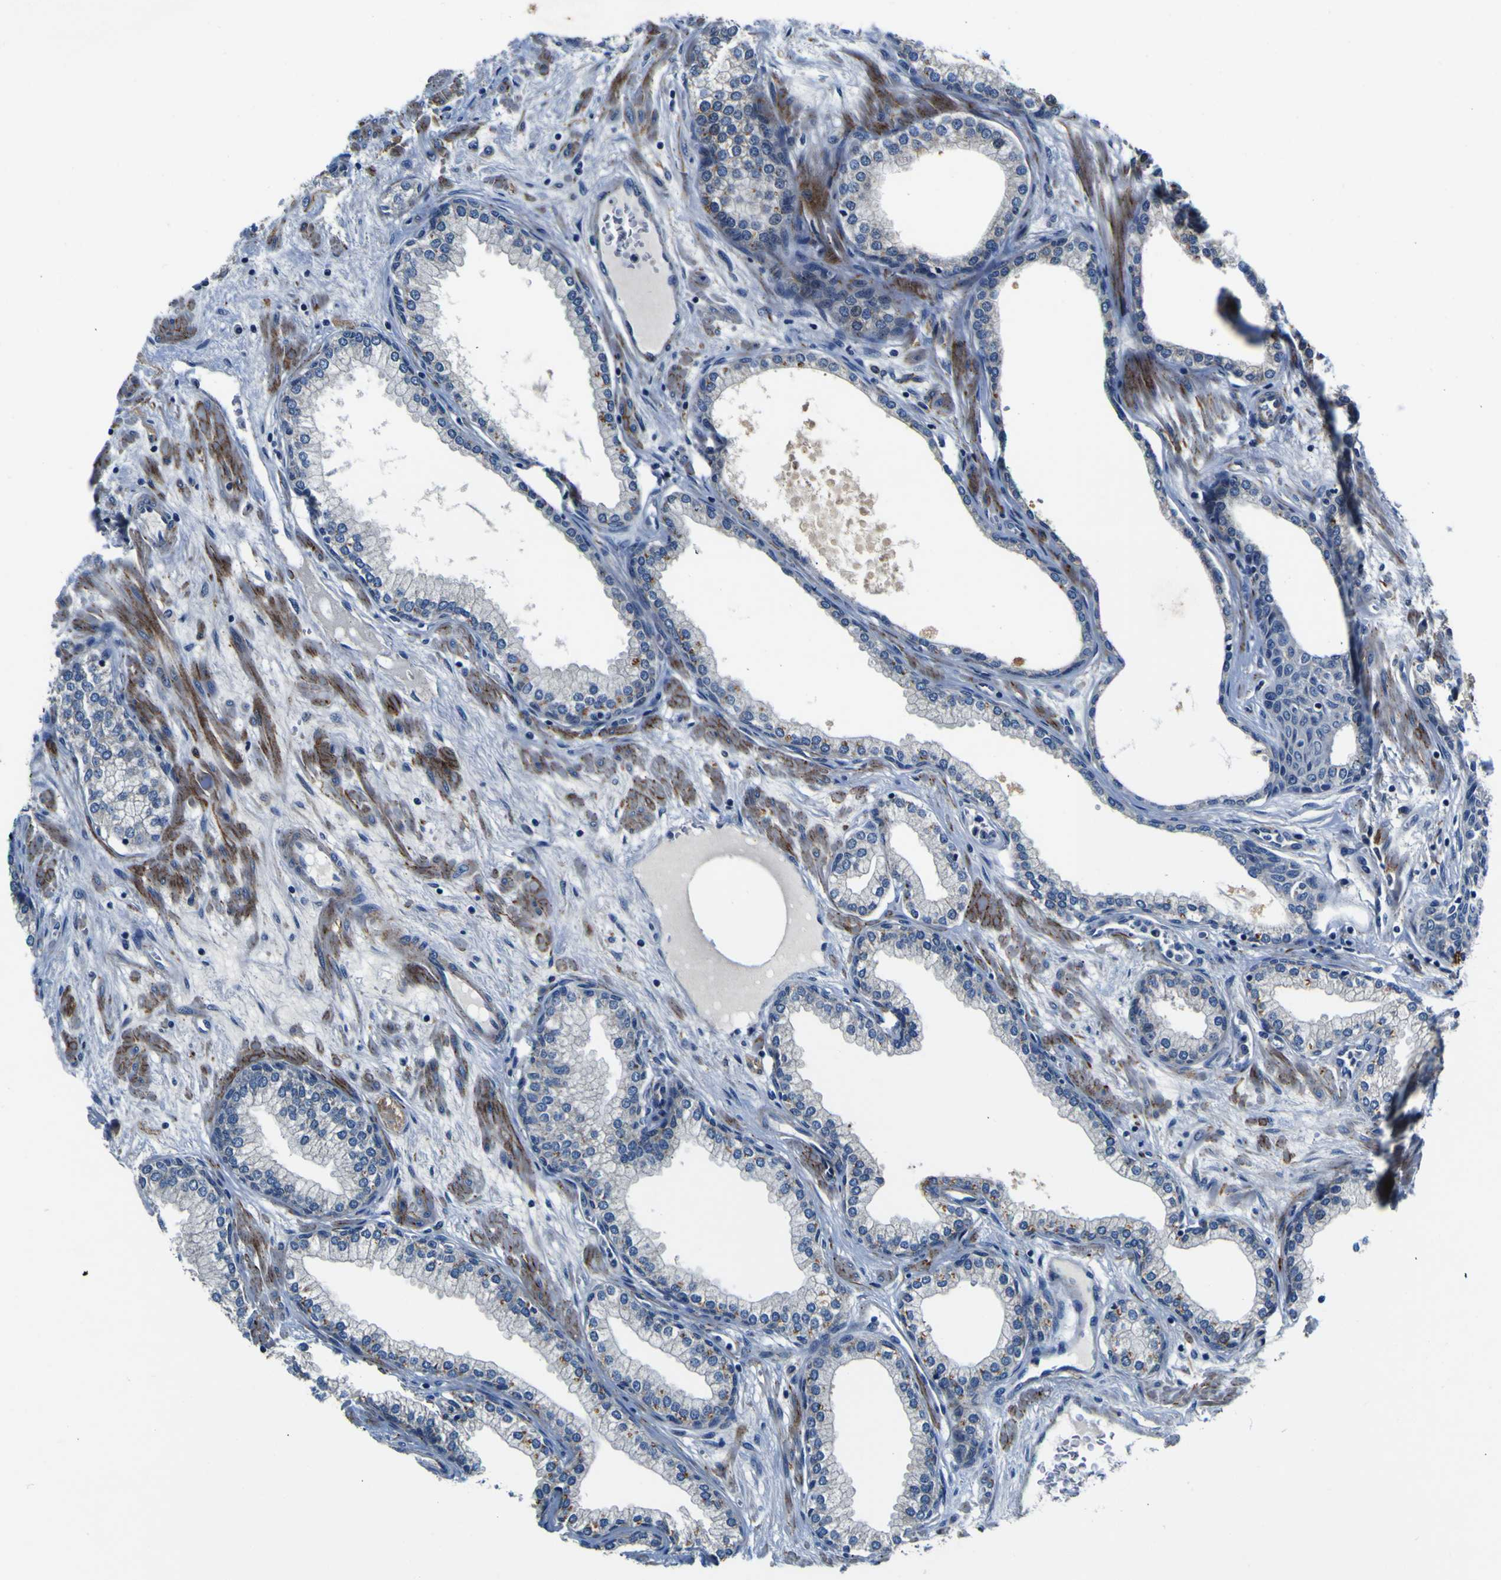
{"staining": {"intensity": "moderate", "quantity": "<25%", "location": "cytoplasmic/membranous"}, "tissue": "prostate", "cell_type": "Glandular cells", "image_type": "normal", "snomed": [{"axis": "morphology", "description": "Normal tissue, NOS"}, {"axis": "morphology", "description": "Urothelial carcinoma, Low grade"}, {"axis": "topography", "description": "Urinary bladder"}, {"axis": "topography", "description": "Prostate"}], "caption": "Immunohistochemical staining of benign human prostate demonstrates low levels of moderate cytoplasmic/membranous positivity in about <25% of glandular cells. The staining was performed using DAB, with brown indicating positive protein expression. Nuclei are stained blue with hematoxylin.", "gene": "AGAP3", "patient": {"sex": "male", "age": 60}}